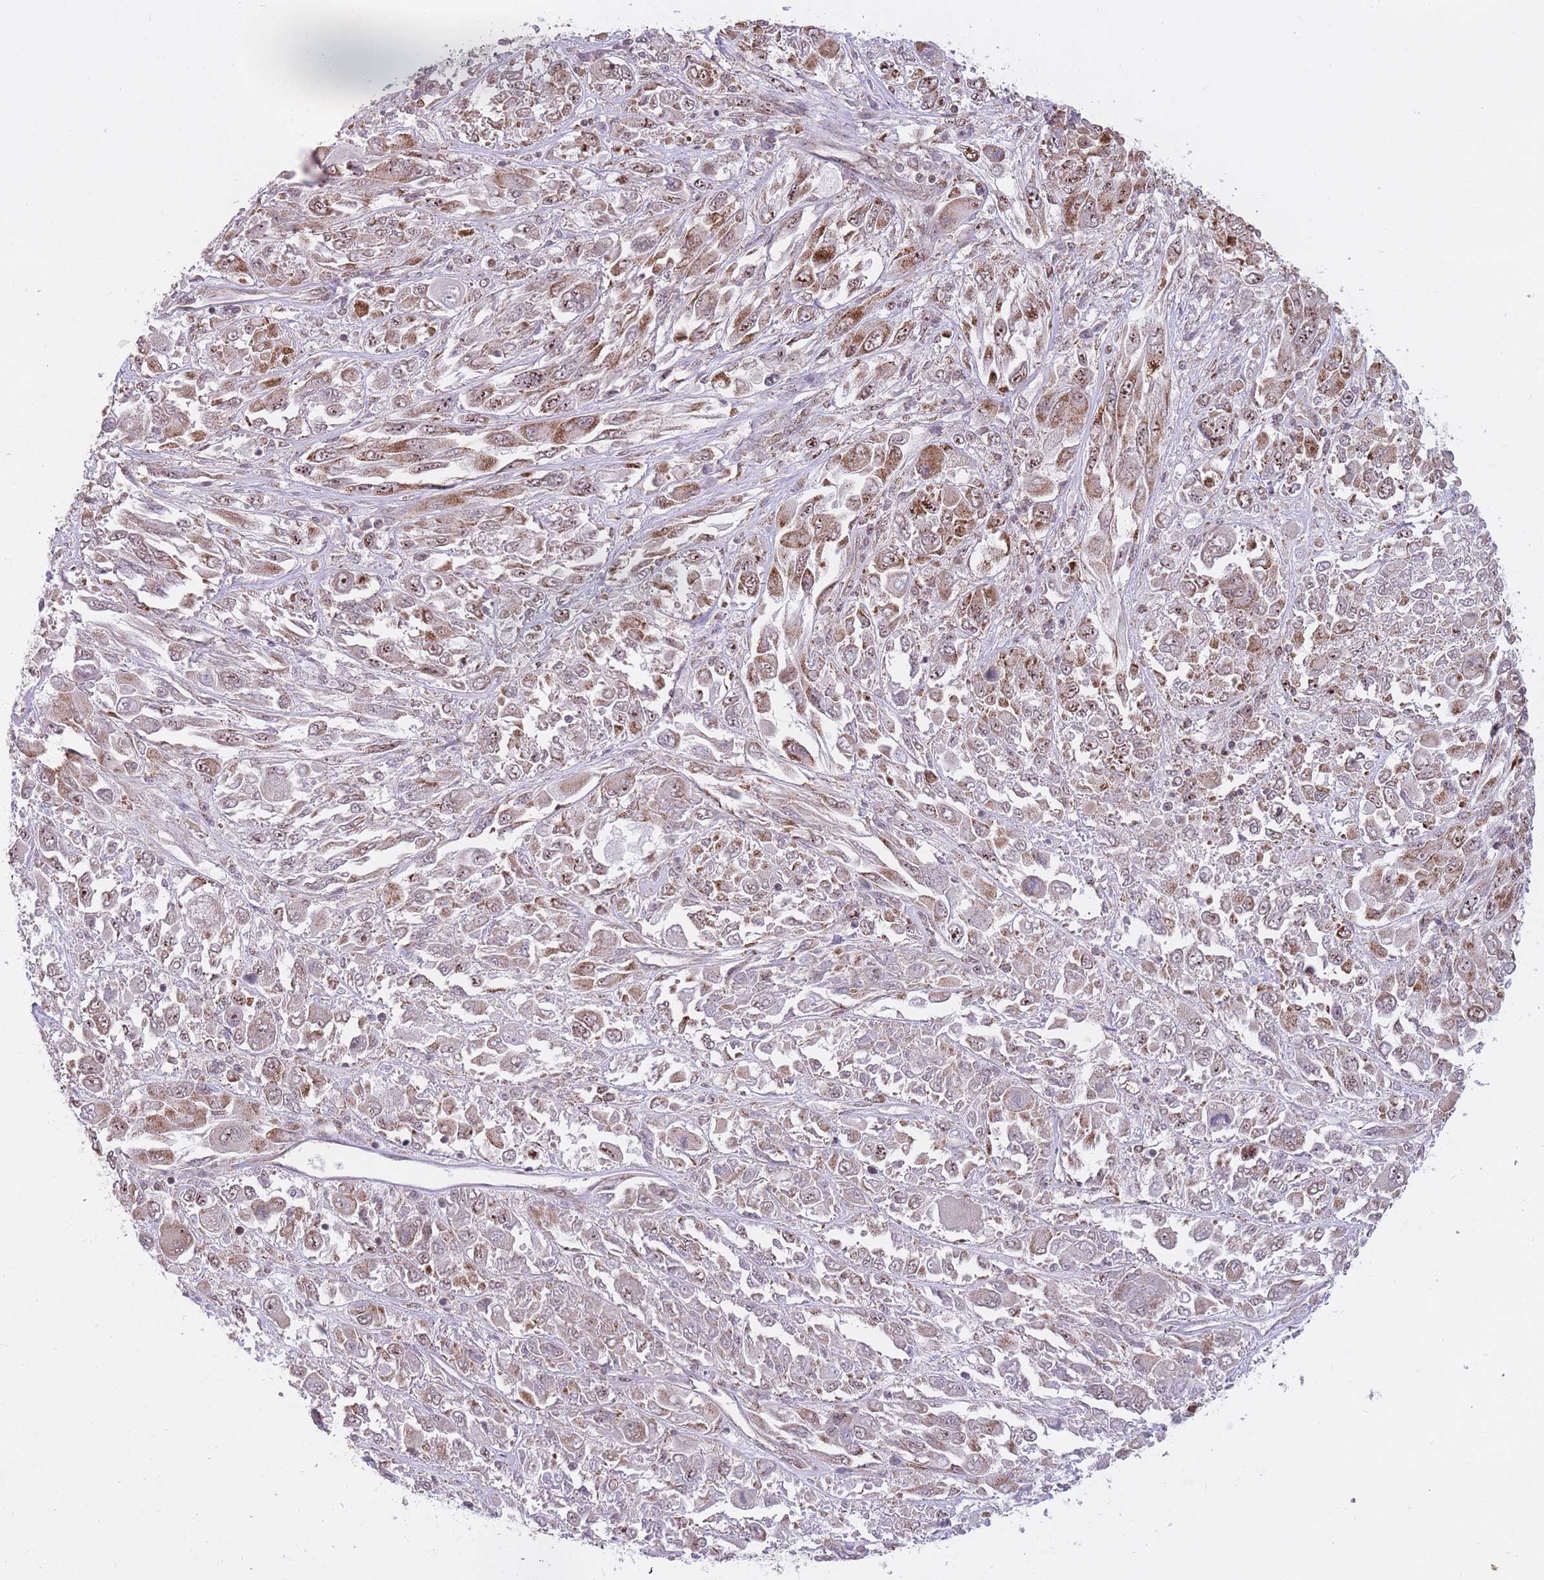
{"staining": {"intensity": "moderate", "quantity": ">75%", "location": "cytoplasmic/membranous"}, "tissue": "melanoma", "cell_type": "Tumor cells", "image_type": "cancer", "snomed": [{"axis": "morphology", "description": "Malignant melanoma, NOS"}, {"axis": "topography", "description": "Skin"}], "caption": "Protein staining of melanoma tissue displays moderate cytoplasmic/membranous staining in approximately >75% of tumor cells.", "gene": "DPYSL4", "patient": {"sex": "female", "age": 91}}